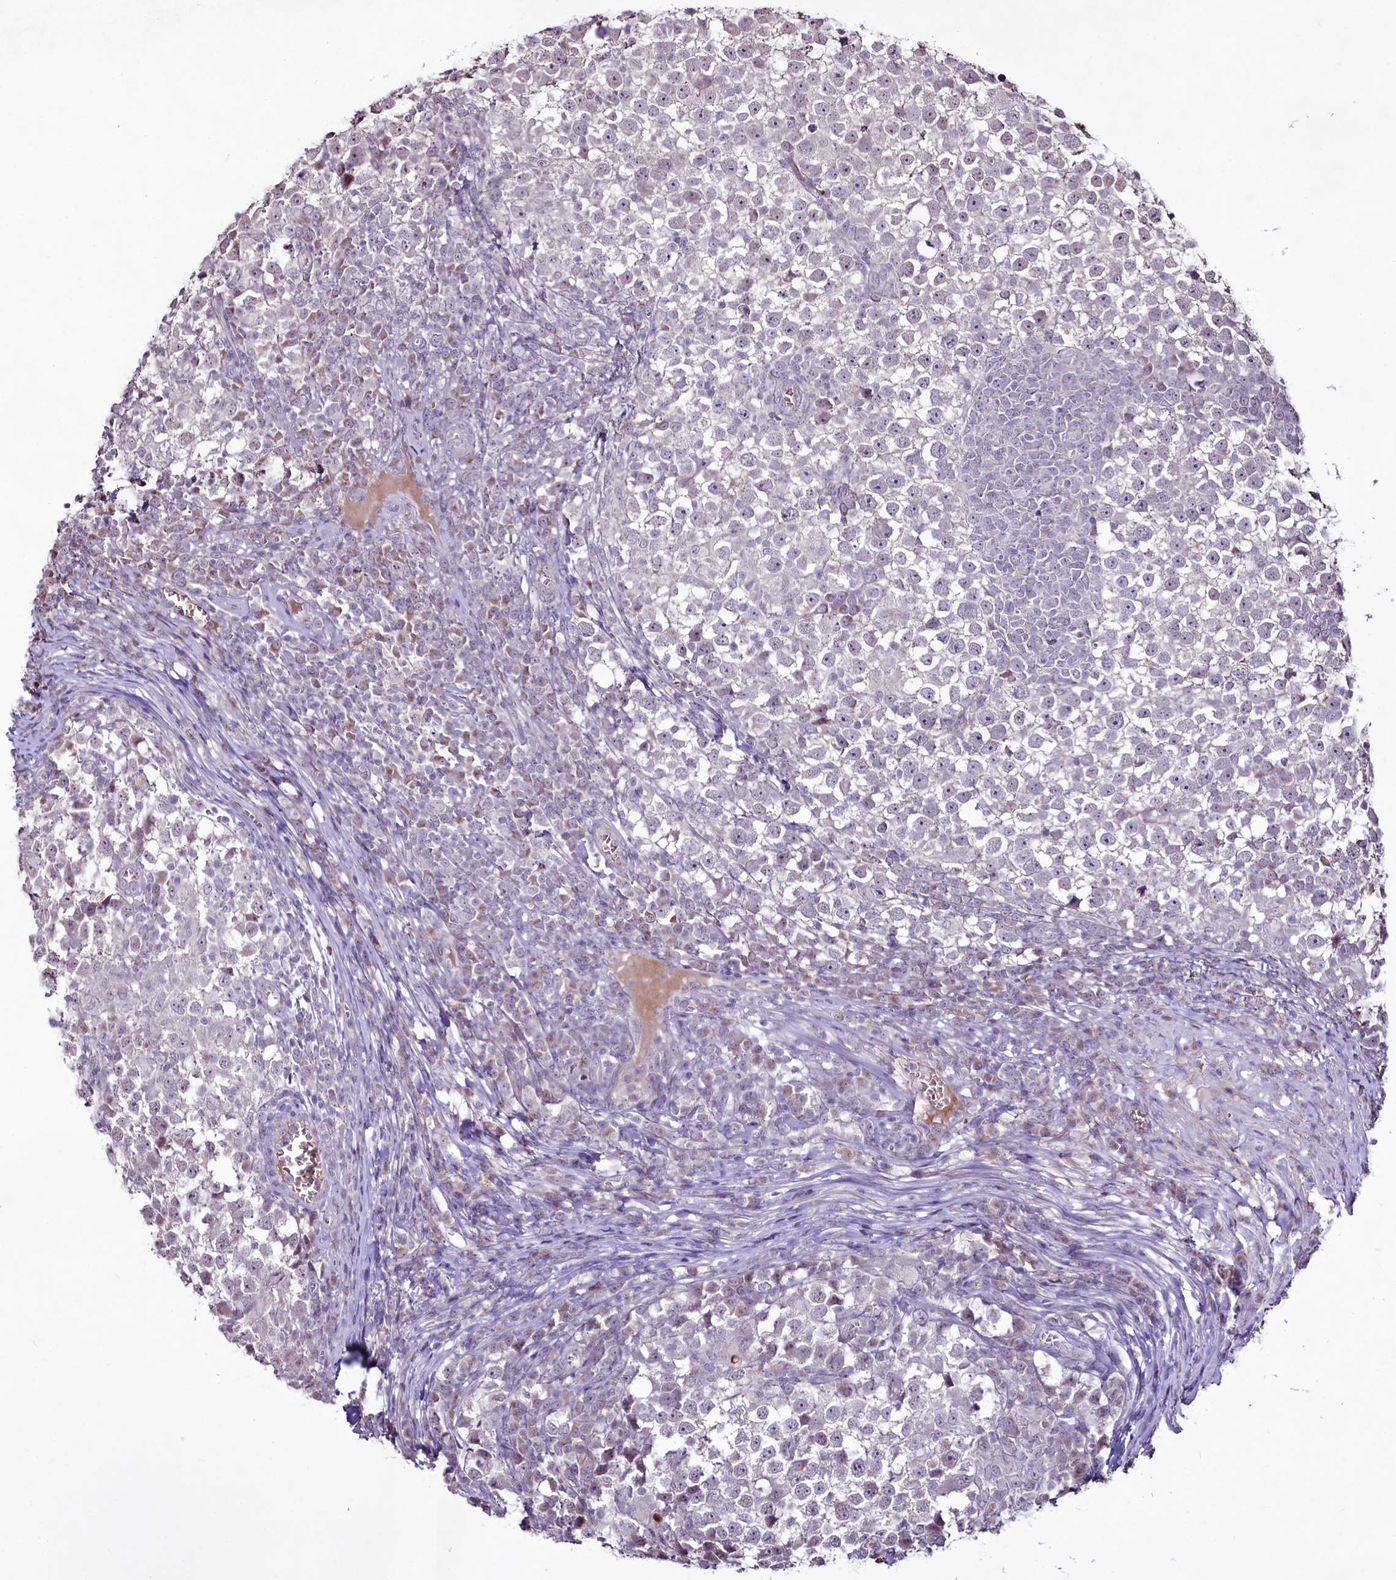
{"staining": {"intensity": "negative", "quantity": "none", "location": "none"}, "tissue": "testis cancer", "cell_type": "Tumor cells", "image_type": "cancer", "snomed": [{"axis": "morphology", "description": "Seminoma, NOS"}, {"axis": "topography", "description": "Testis"}], "caption": "Seminoma (testis) was stained to show a protein in brown. There is no significant expression in tumor cells. (DAB (3,3'-diaminobenzidine) immunohistochemistry, high magnification).", "gene": "SUSD3", "patient": {"sex": "male", "age": 65}}